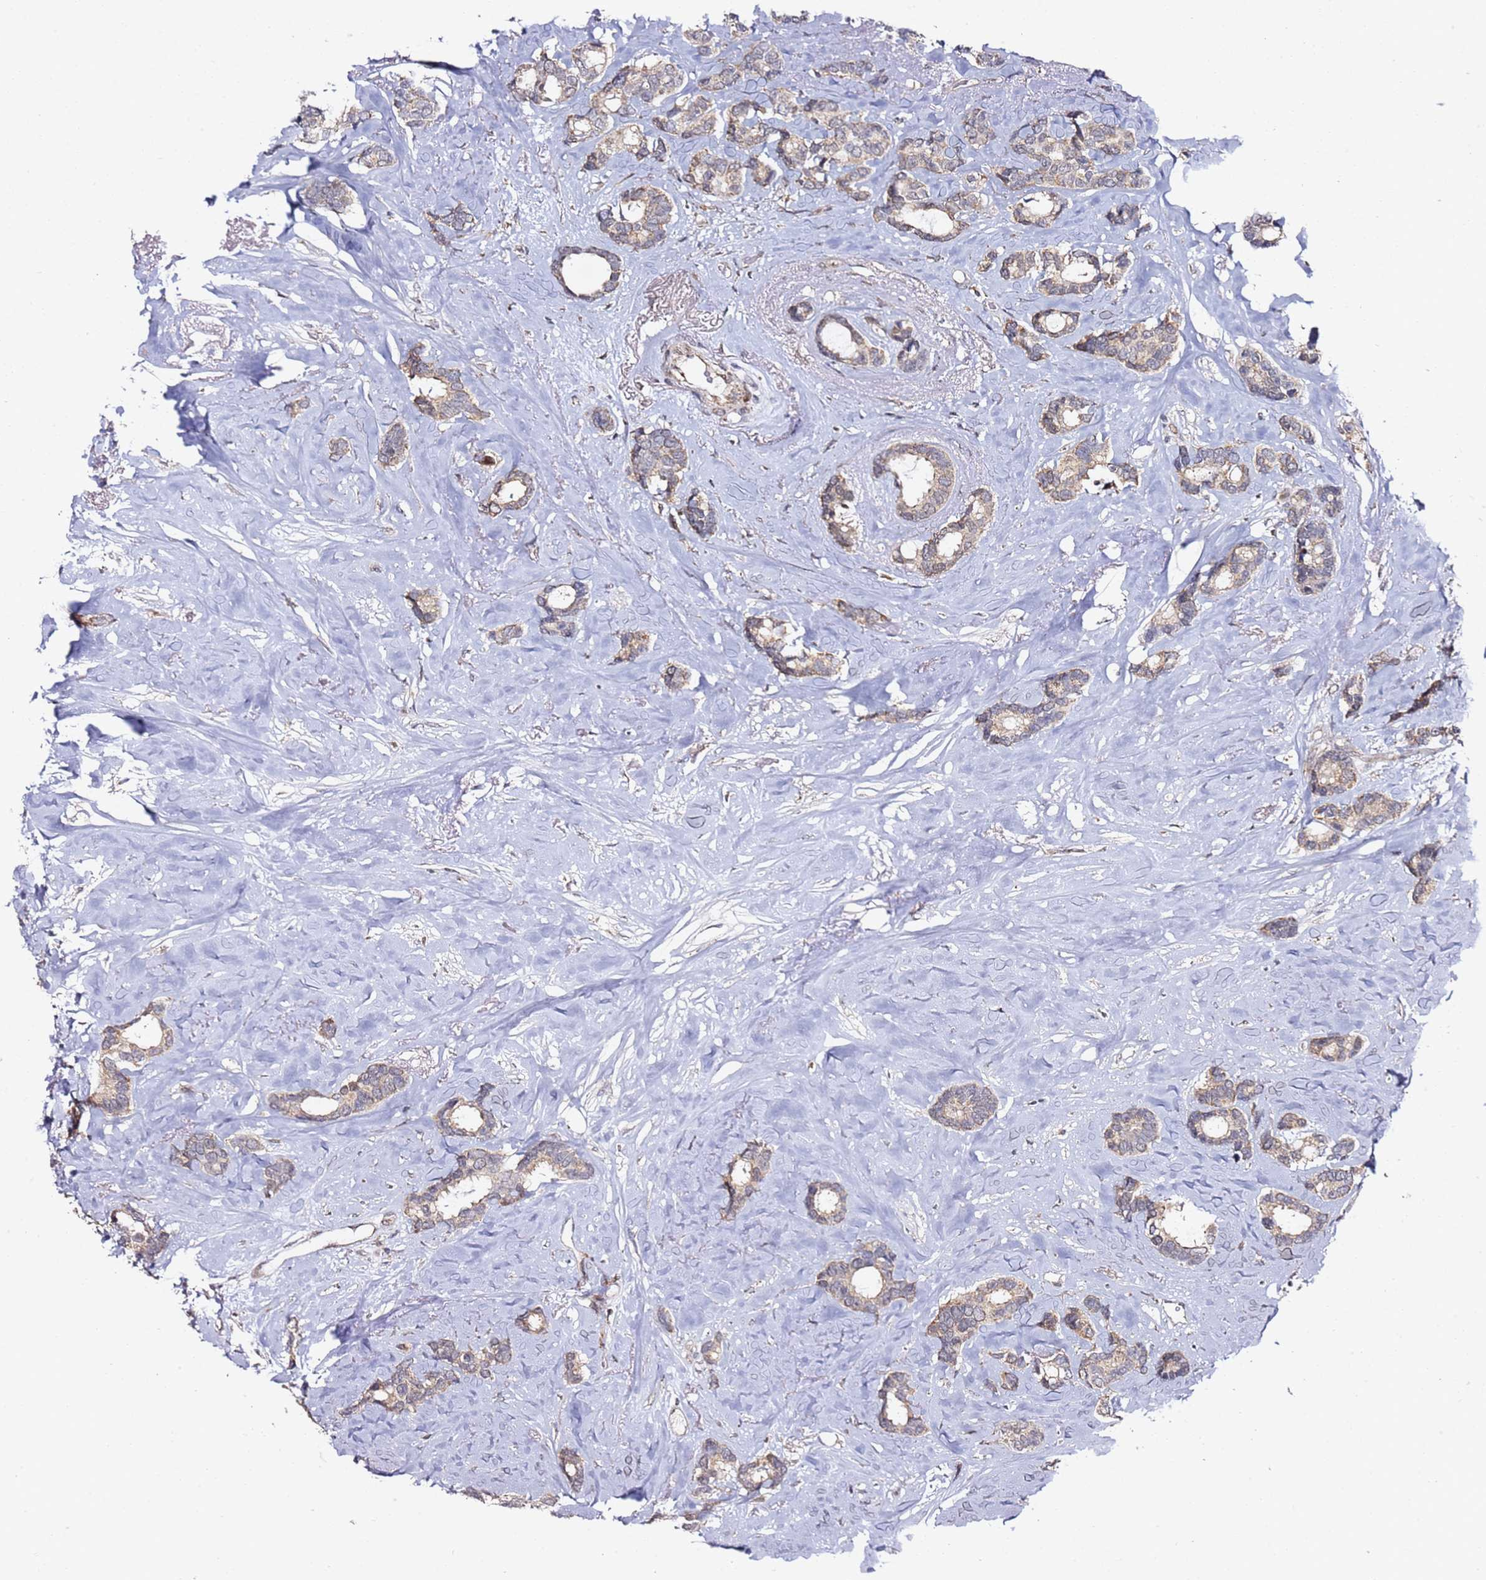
{"staining": {"intensity": "moderate", "quantity": "25%-75%", "location": "cytoplasmic/membranous"}, "tissue": "breast cancer", "cell_type": "Tumor cells", "image_type": "cancer", "snomed": [{"axis": "morphology", "description": "Duct carcinoma"}, {"axis": "topography", "description": "Breast"}], "caption": "A photomicrograph of breast infiltrating ductal carcinoma stained for a protein exhibits moderate cytoplasmic/membranous brown staining in tumor cells.", "gene": "TP53AIP1", "patient": {"sex": "female", "age": 87}}